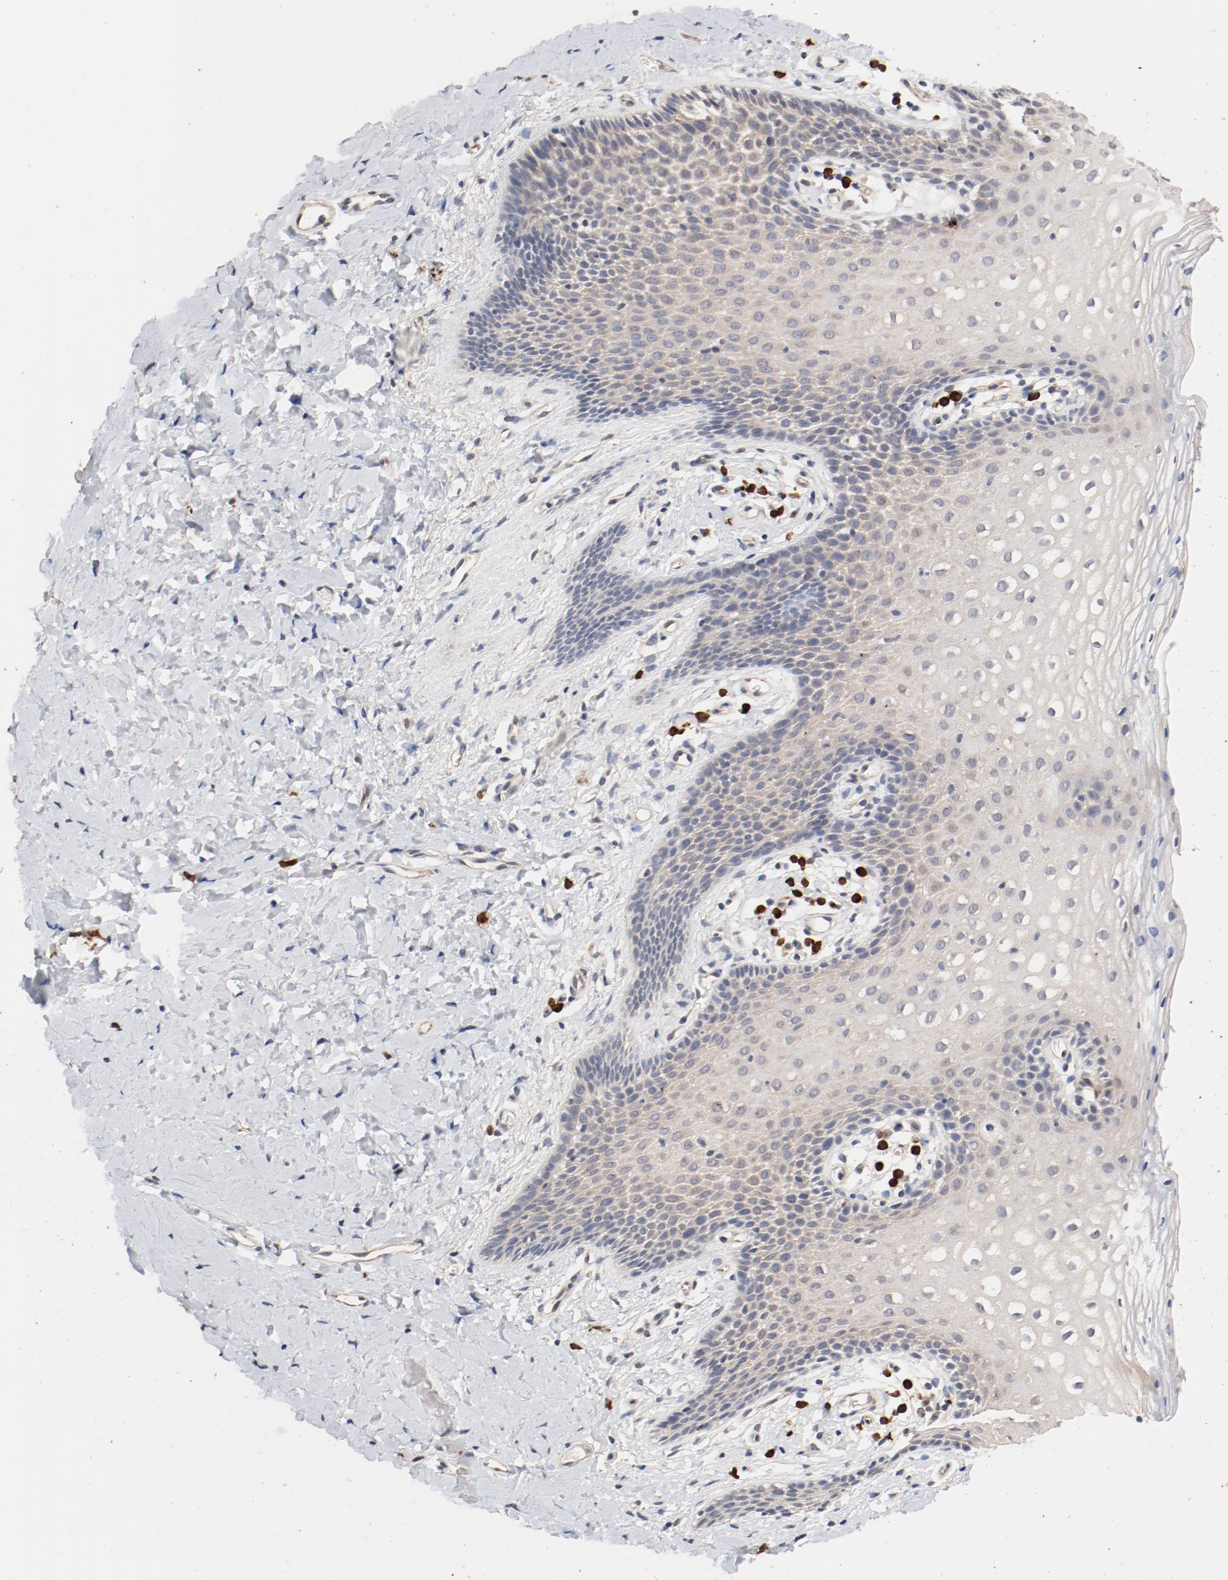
{"staining": {"intensity": "weak", "quantity": "25%-75%", "location": "cytoplasmic/membranous"}, "tissue": "vagina", "cell_type": "Squamous epithelial cells", "image_type": "normal", "snomed": [{"axis": "morphology", "description": "Normal tissue, NOS"}, {"axis": "topography", "description": "Vagina"}], "caption": "Immunohistochemical staining of unremarkable human vagina shows low levels of weak cytoplasmic/membranous expression in about 25%-75% of squamous epithelial cells.", "gene": "UBE2J1", "patient": {"sex": "female", "age": 55}}